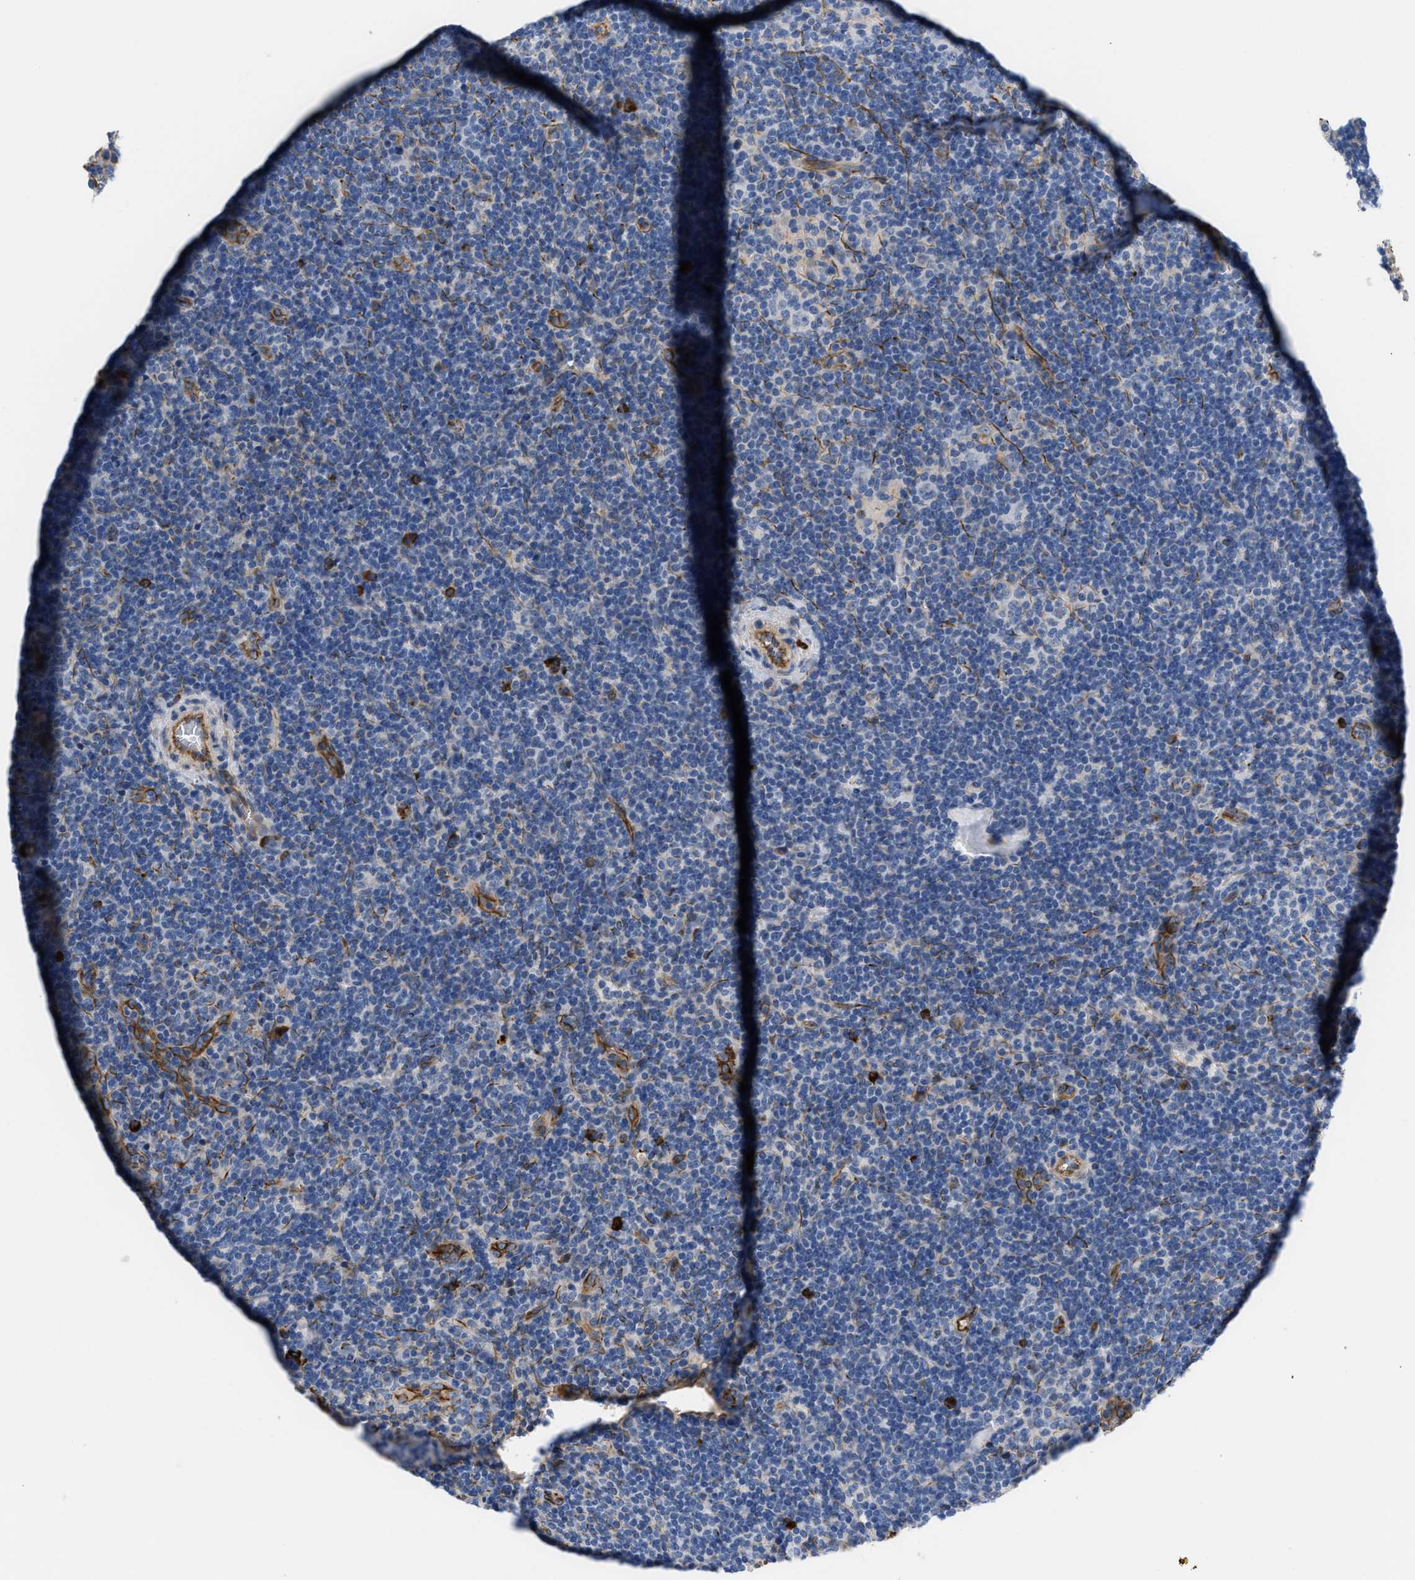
{"staining": {"intensity": "negative", "quantity": "none", "location": "none"}, "tissue": "lymphoma", "cell_type": "Tumor cells", "image_type": "cancer", "snomed": [{"axis": "morphology", "description": "Hodgkin's disease, NOS"}, {"axis": "topography", "description": "Lymph node"}], "caption": "A high-resolution histopathology image shows immunohistochemistry (IHC) staining of Hodgkin's disease, which demonstrates no significant staining in tumor cells.", "gene": "HSPG2", "patient": {"sex": "female", "age": 57}}